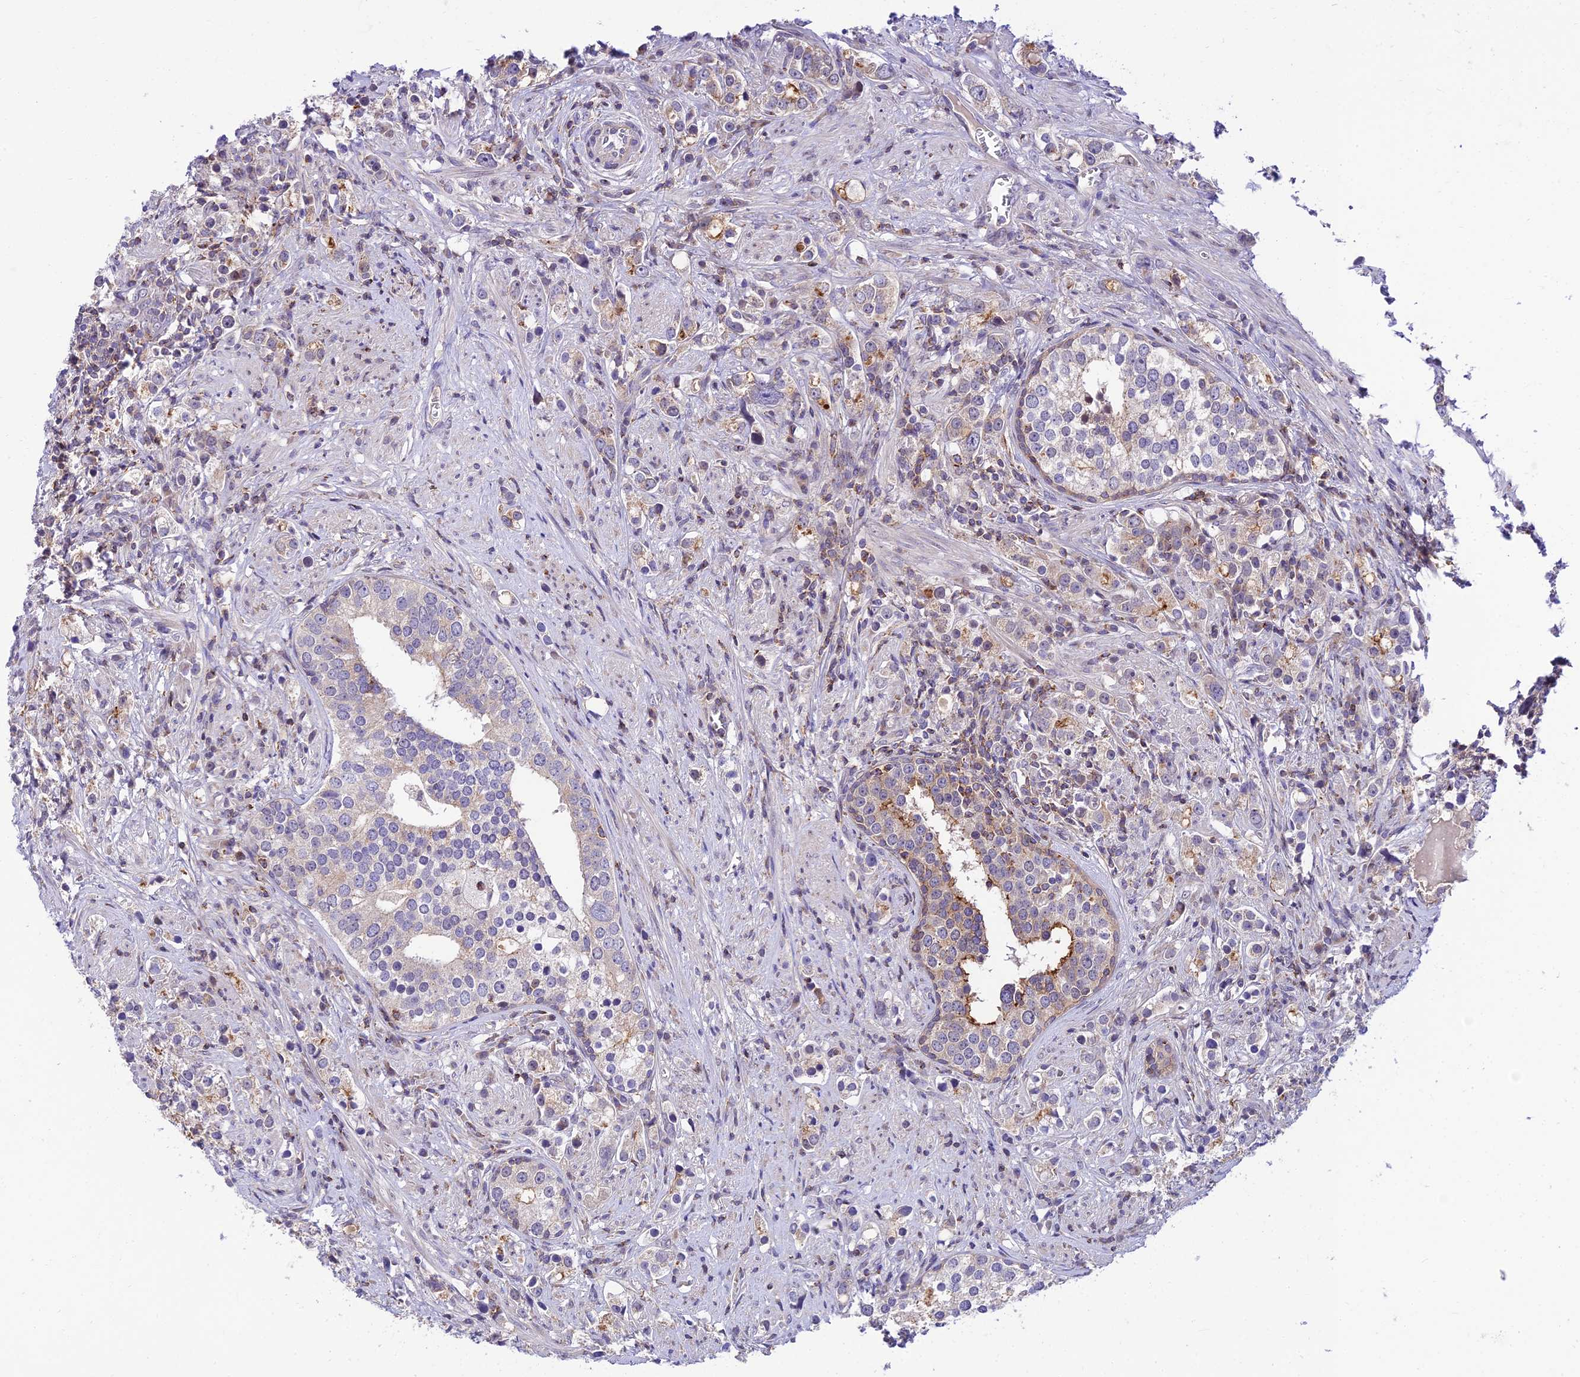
{"staining": {"intensity": "moderate", "quantity": "<25%", "location": "cytoplasmic/membranous"}, "tissue": "prostate cancer", "cell_type": "Tumor cells", "image_type": "cancer", "snomed": [{"axis": "morphology", "description": "Adenocarcinoma, High grade"}, {"axis": "topography", "description": "Prostate"}], "caption": "Immunohistochemistry (IHC) of prostate cancer (high-grade adenocarcinoma) reveals low levels of moderate cytoplasmic/membranous expression in approximately <25% of tumor cells.", "gene": "C6orf132", "patient": {"sex": "male", "age": 71}}